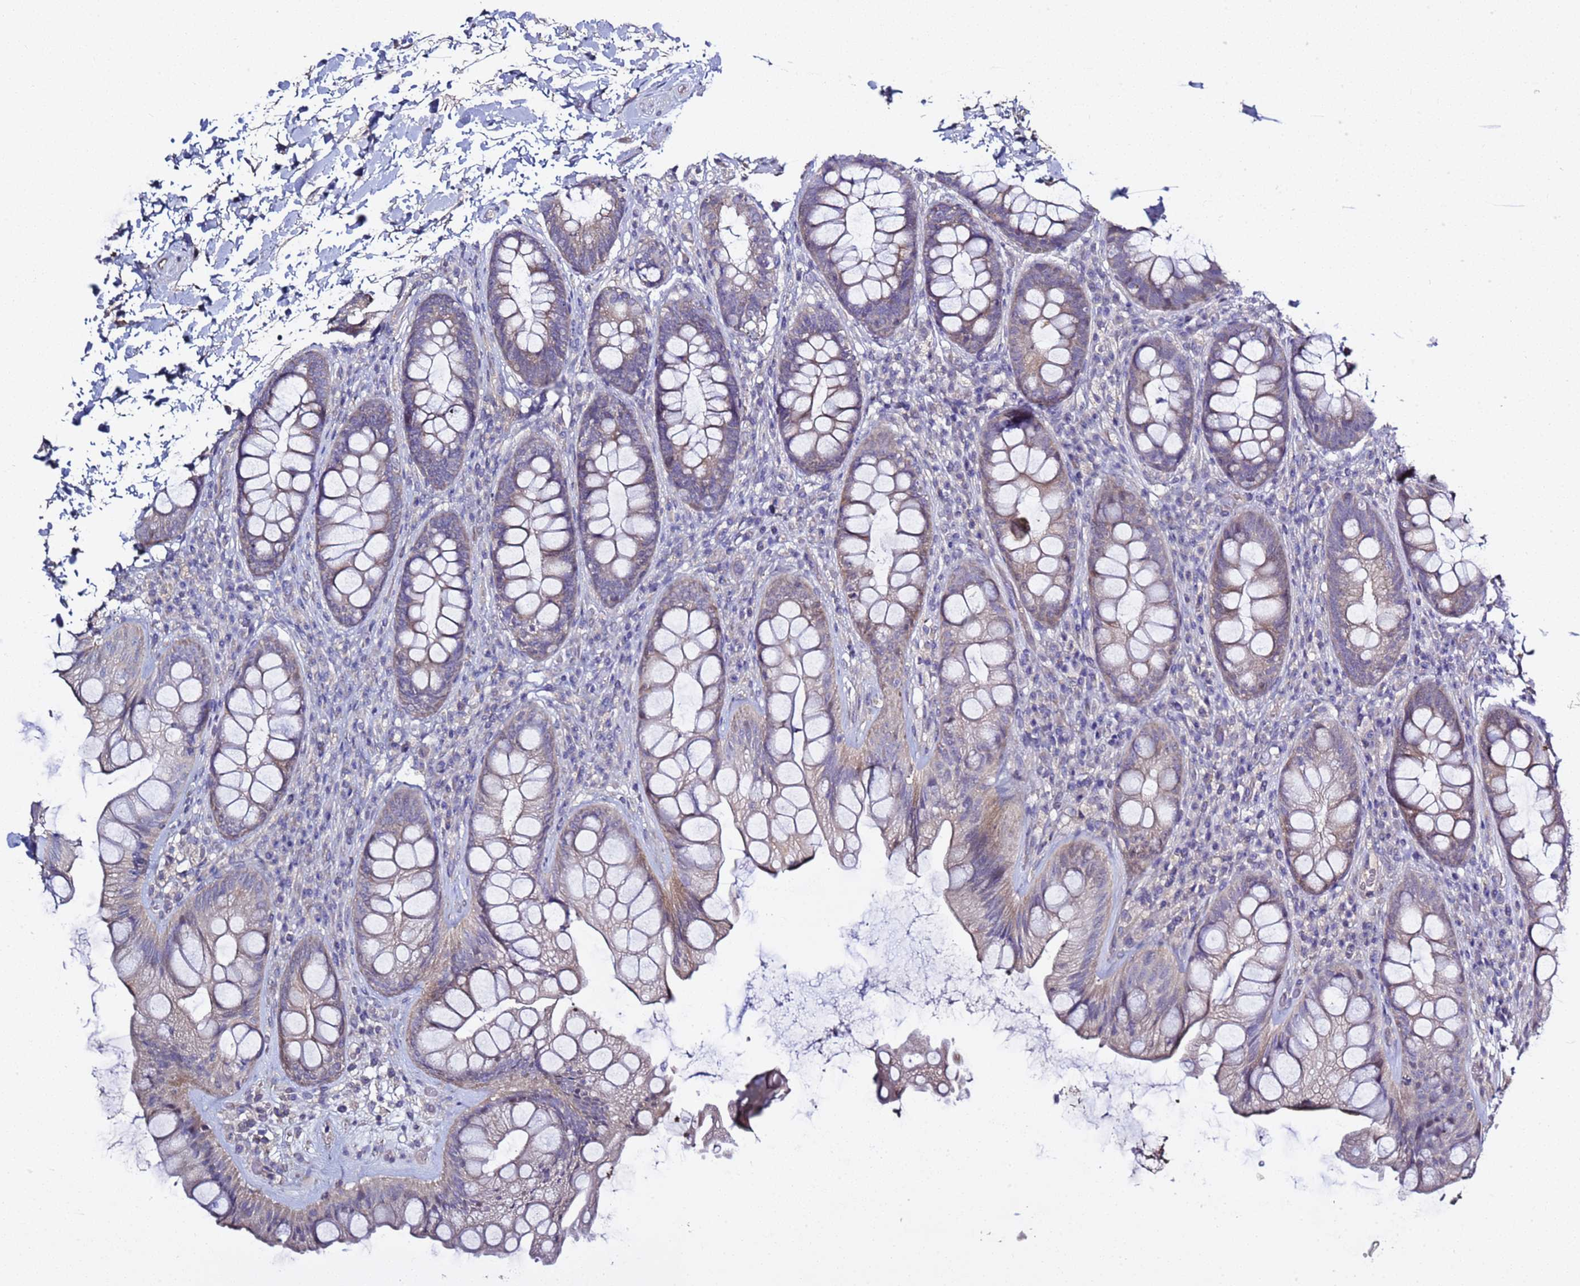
{"staining": {"intensity": "weak", "quantity": "<25%", "location": "cytoplasmic/membranous"}, "tissue": "rectum", "cell_type": "Glandular cells", "image_type": "normal", "snomed": [{"axis": "morphology", "description": "Normal tissue, NOS"}, {"axis": "topography", "description": "Rectum"}], "caption": "Immunohistochemical staining of benign human rectum reveals no significant staining in glandular cells.", "gene": "RABL2A", "patient": {"sex": "male", "age": 74}}